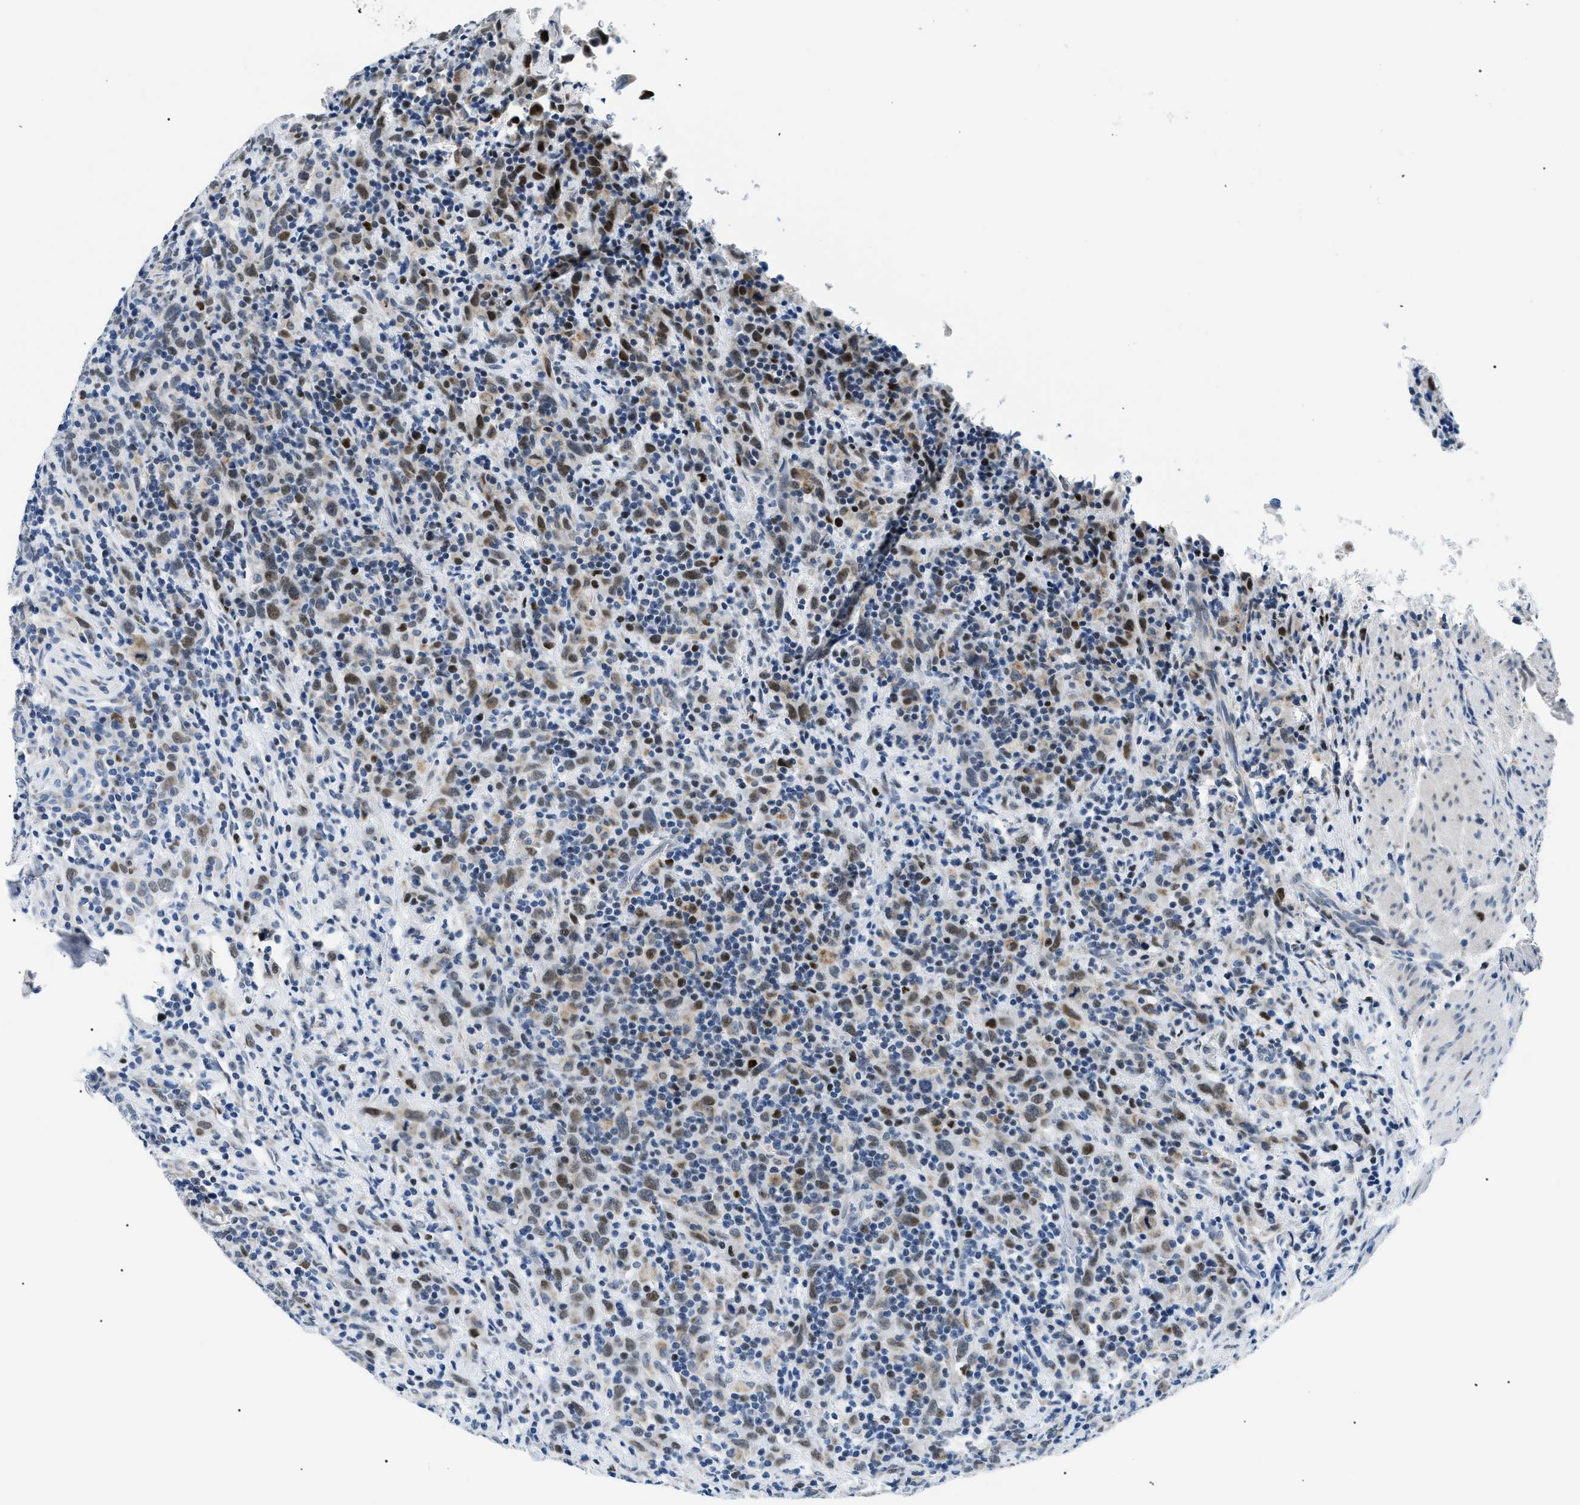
{"staining": {"intensity": "weak", "quantity": ">75%", "location": "nuclear"}, "tissue": "urothelial cancer", "cell_type": "Tumor cells", "image_type": "cancer", "snomed": [{"axis": "morphology", "description": "Urothelial carcinoma, High grade"}, {"axis": "topography", "description": "Urinary bladder"}], "caption": "Protein staining displays weak nuclear positivity in approximately >75% of tumor cells in urothelial cancer.", "gene": "SMARCC1", "patient": {"sex": "male", "age": 61}}